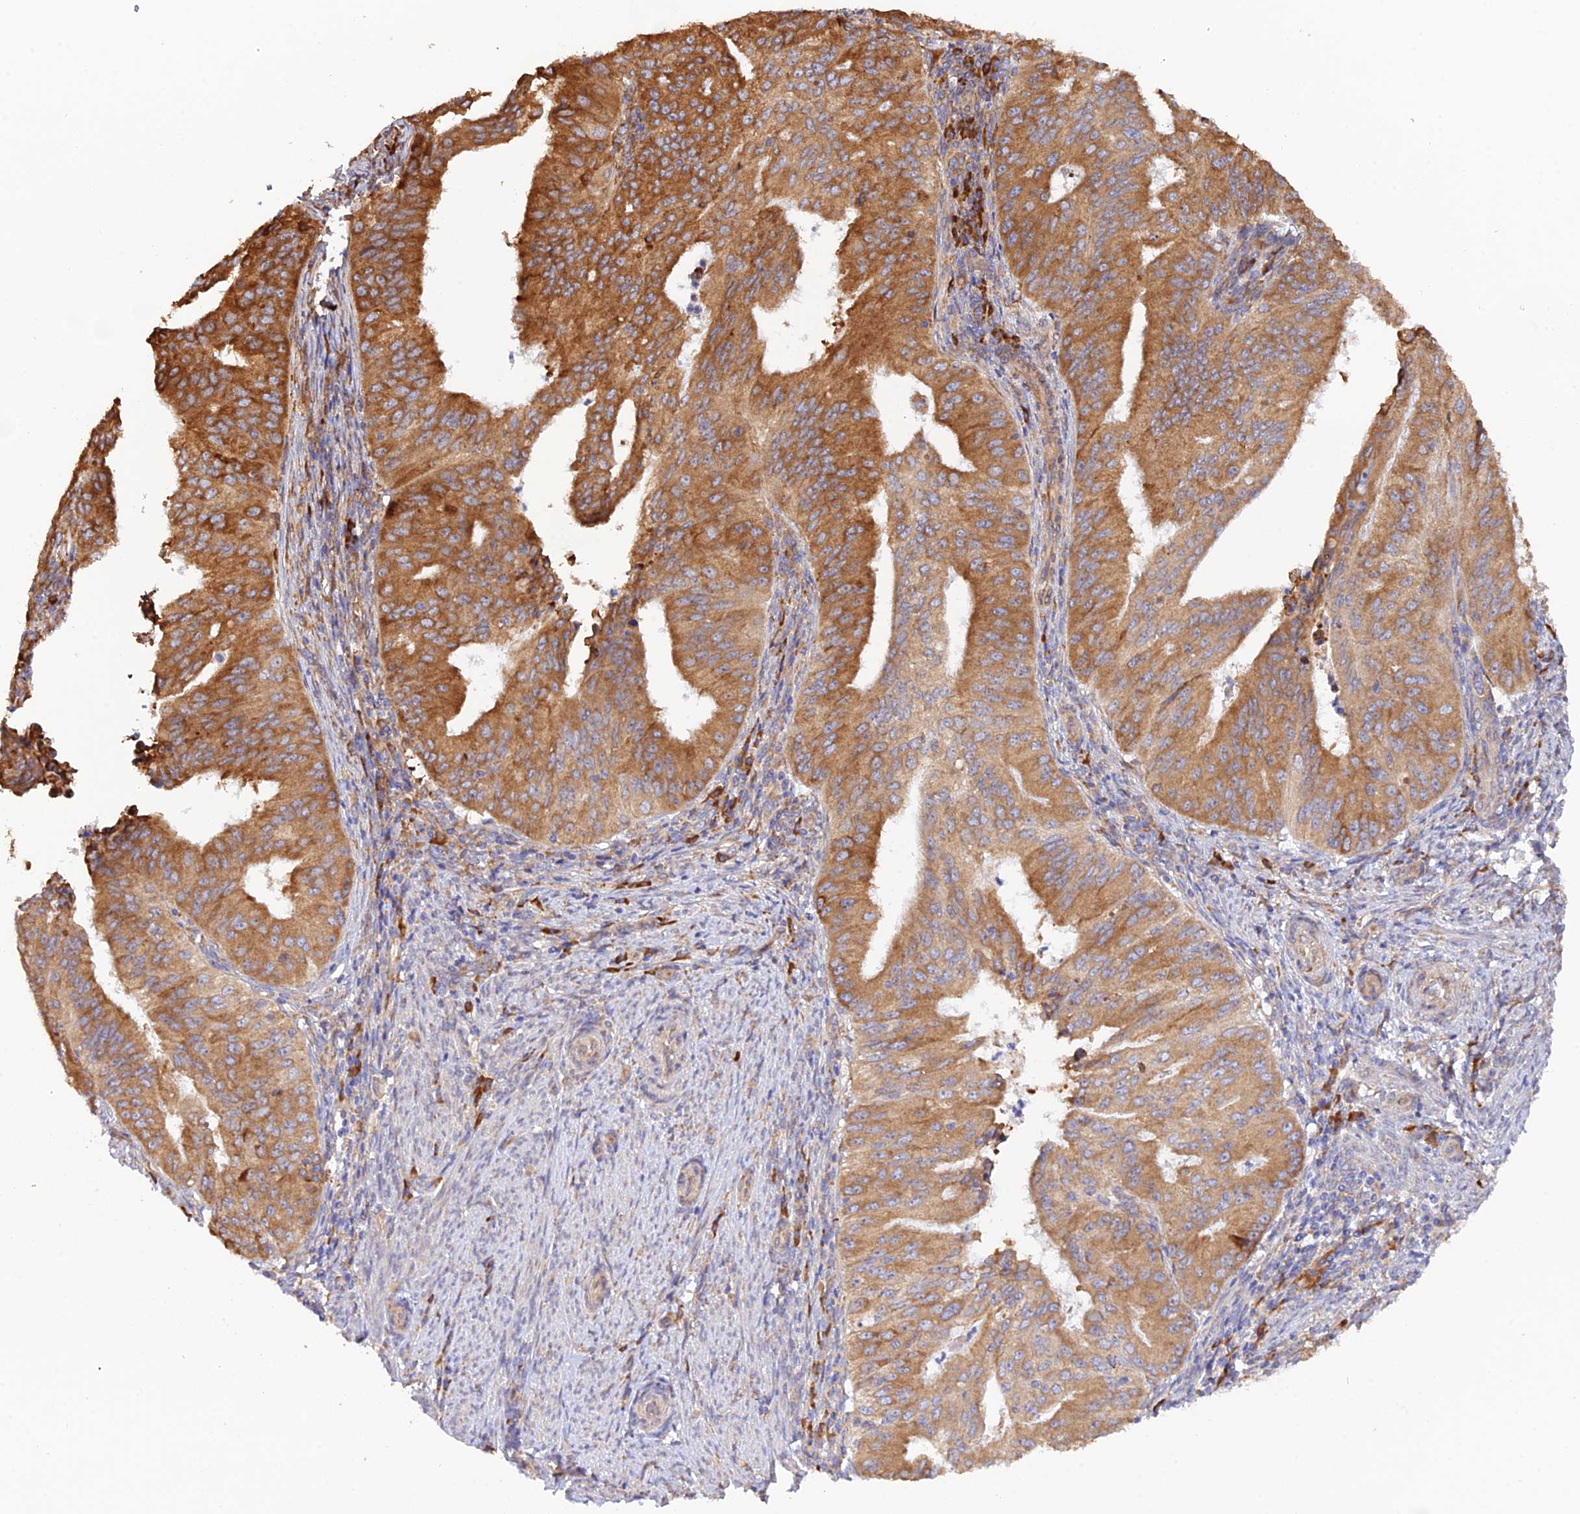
{"staining": {"intensity": "moderate", "quantity": ">75%", "location": "cytoplasmic/membranous"}, "tissue": "endometrial cancer", "cell_type": "Tumor cells", "image_type": "cancer", "snomed": [{"axis": "morphology", "description": "Adenocarcinoma, NOS"}, {"axis": "topography", "description": "Endometrium"}], "caption": "Adenocarcinoma (endometrial) stained with a brown dye shows moderate cytoplasmic/membranous positive positivity in about >75% of tumor cells.", "gene": "RPL5", "patient": {"sex": "female", "age": 50}}